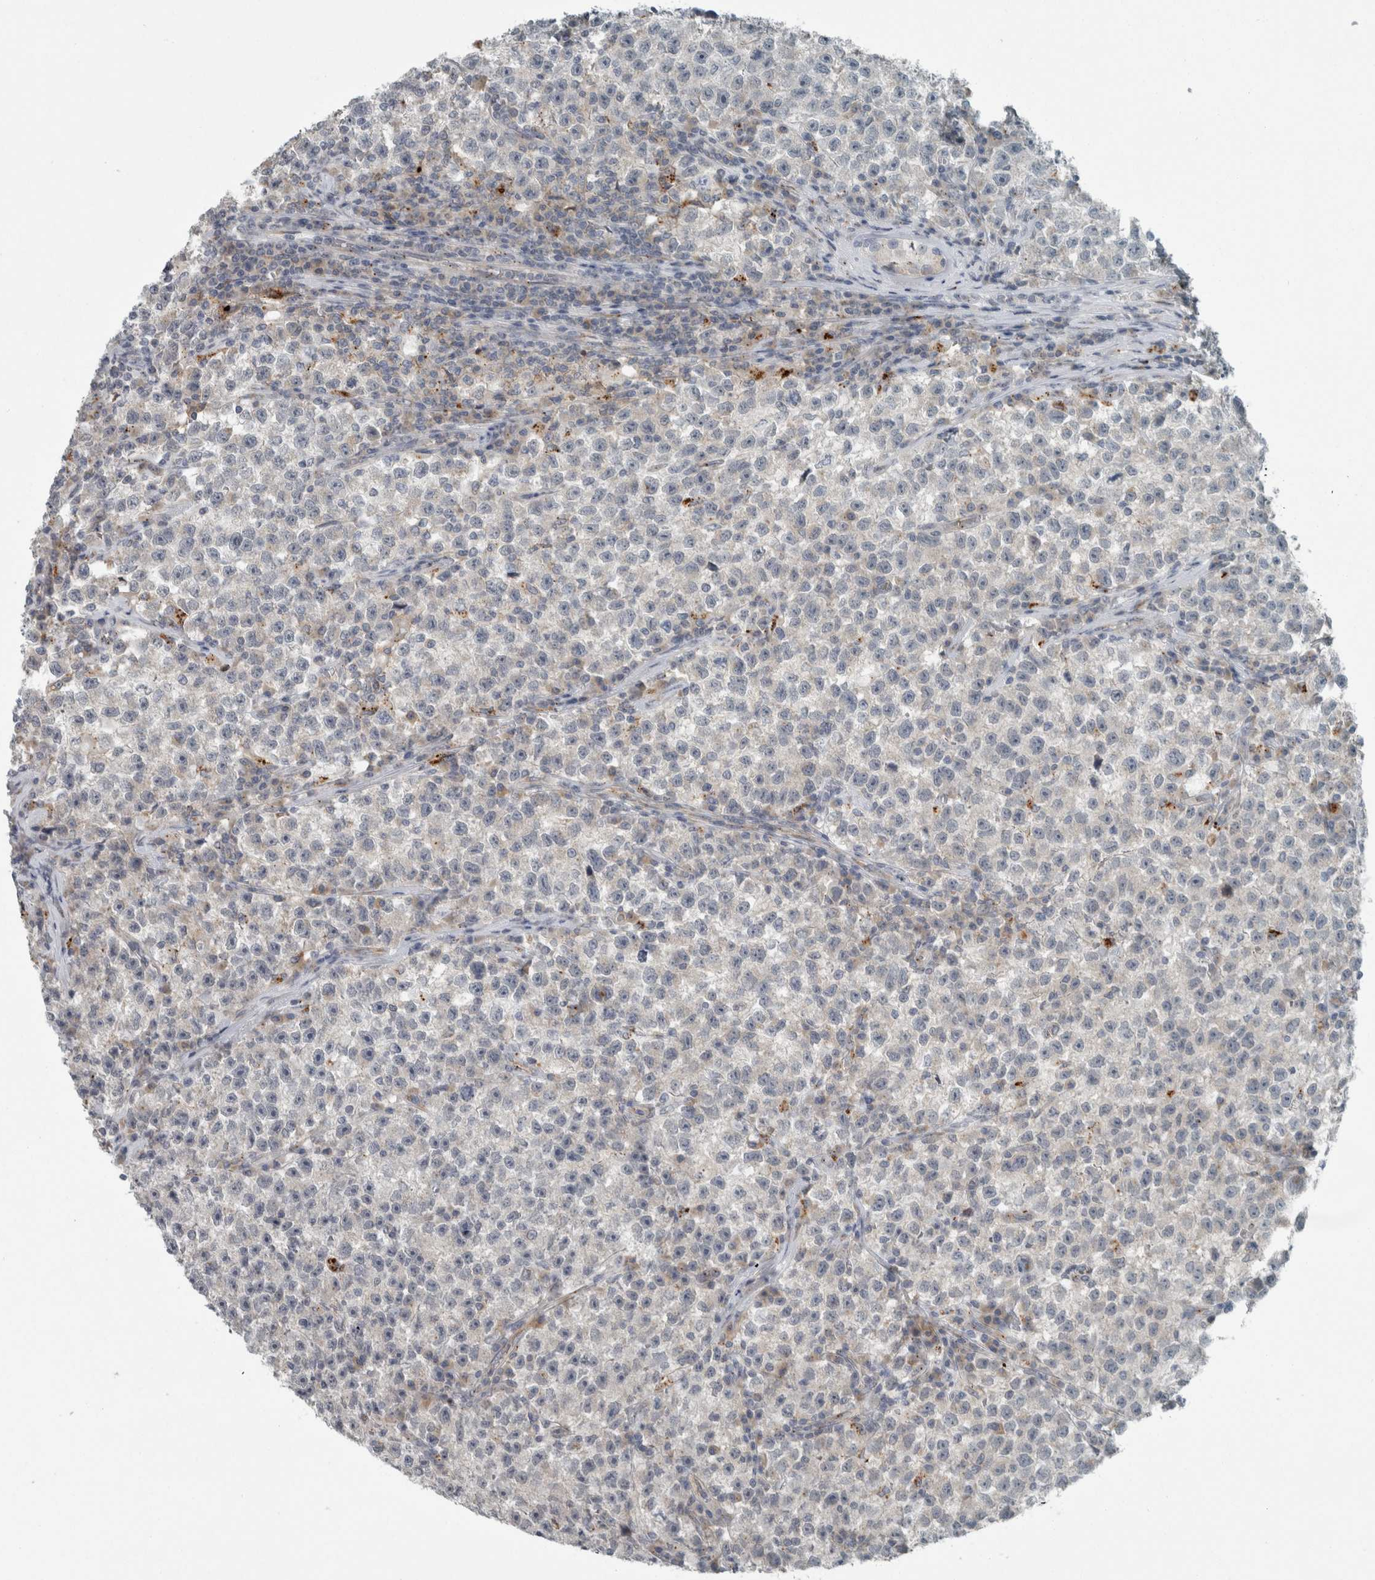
{"staining": {"intensity": "negative", "quantity": "none", "location": "none"}, "tissue": "testis cancer", "cell_type": "Tumor cells", "image_type": "cancer", "snomed": [{"axis": "morphology", "description": "Seminoma, NOS"}, {"axis": "topography", "description": "Testis"}], "caption": "IHC histopathology image of neoplastic tissue: testis seminoma stained with DAB exhibits no significant protein staining in tumor cells.", "gene": "KIF1C", "patient": {"sex": "male", "age": 22}}